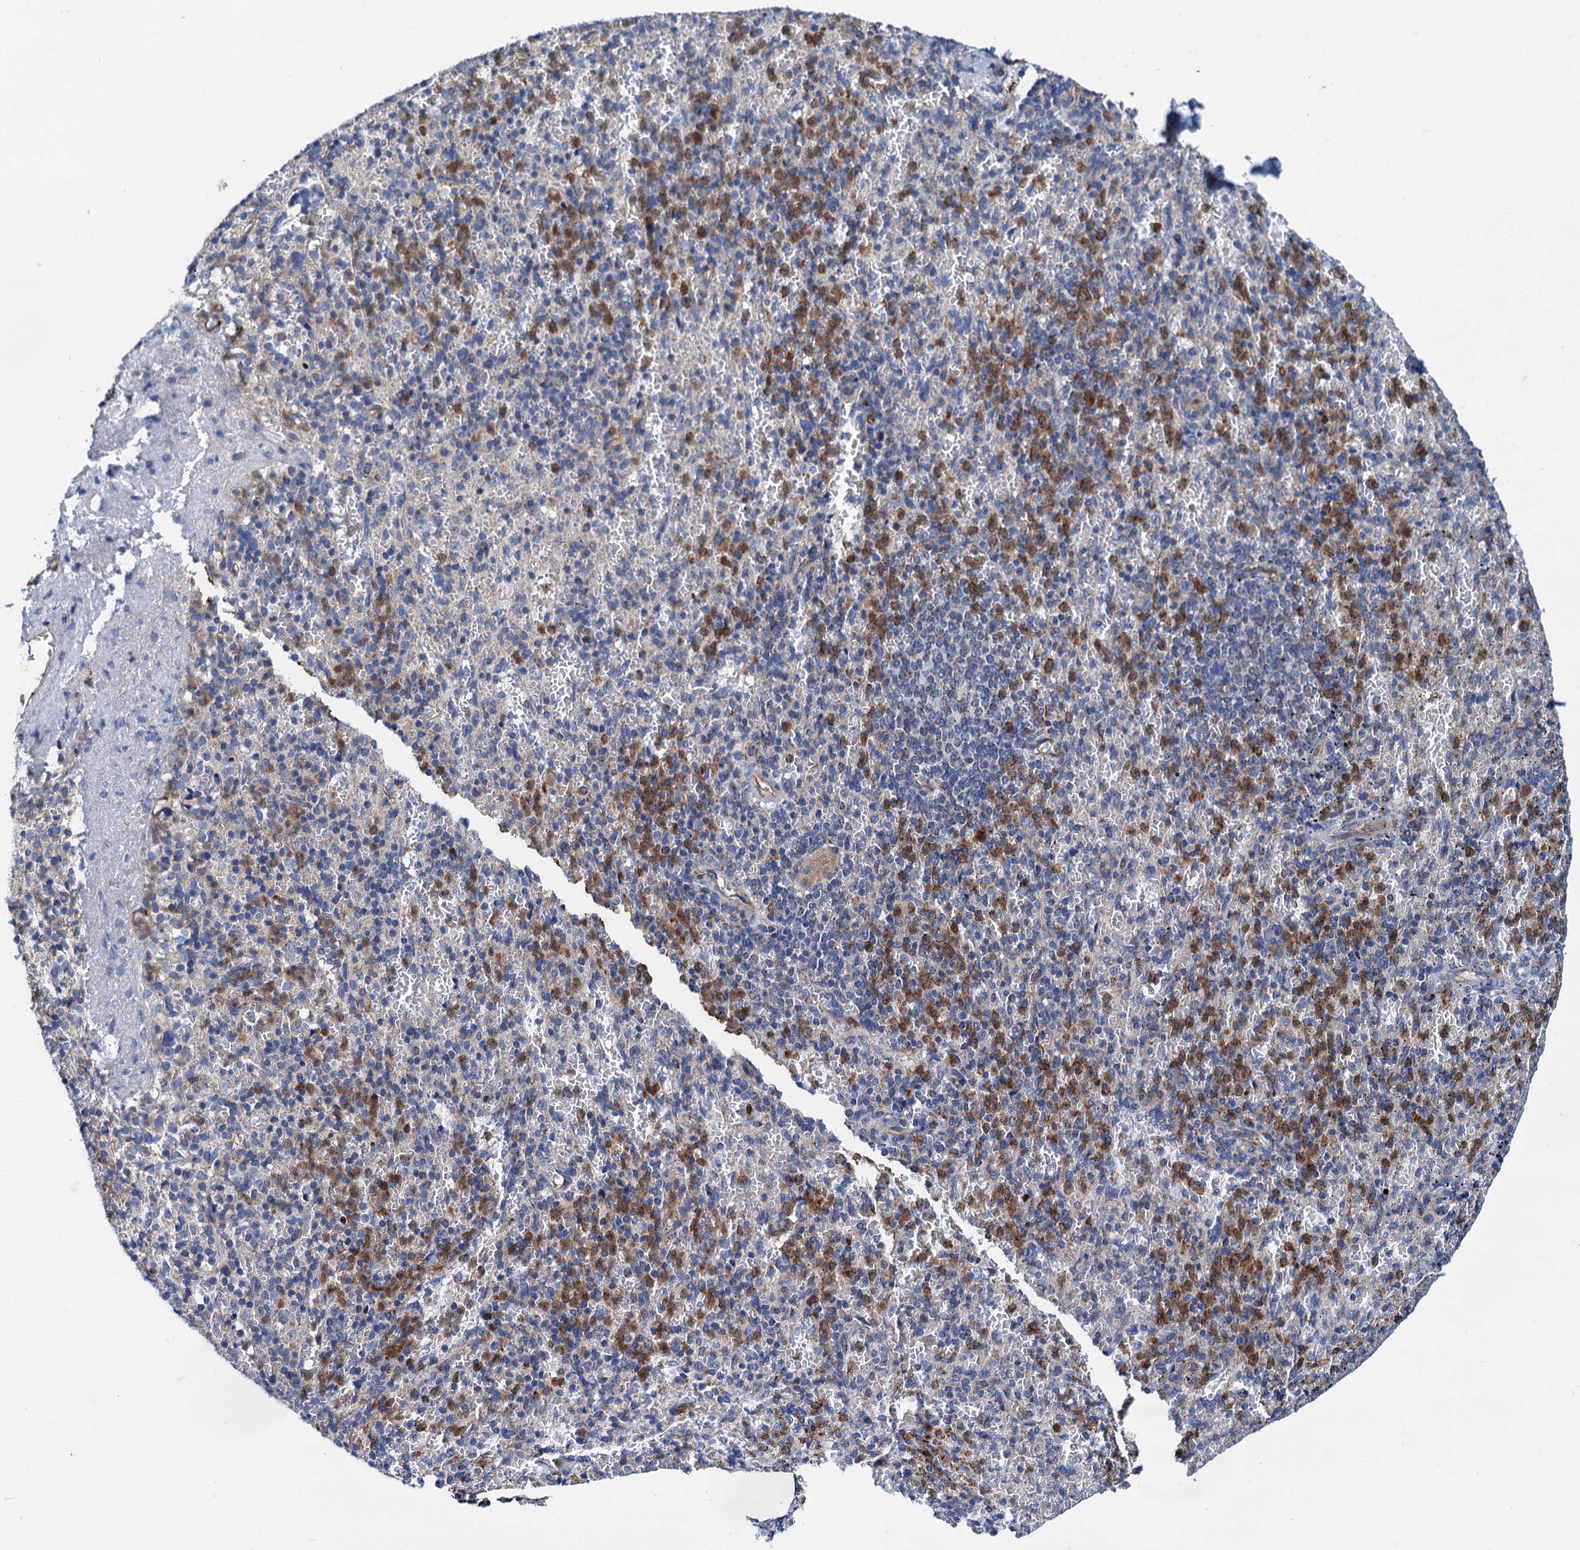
{"staining": {"intensity": "moderate", "quantity": "25%-75%", "location": "cytoplasmic/membranous"}, "tissue": "spleen", "cell_type": "Cells in red pulp", "image_type": "normal", "snomed": [{"axis": "morphology", "description": "Normal tissue, NOS"}, {"axis": "topography", "description": "Spleen"}], "caption": "An image of human spleen stained for a protein reveals moderate cytoplasmic/membranous brown staining in cells in red pulp. The staining was performed using DAB (3,3'-diaminobenzidine), with brown indicating positive protein expression. Nuclei are stained blue with hematoxylin.", "gene": "RASSF9", "patient": {"sex": "female", "age": 74}}